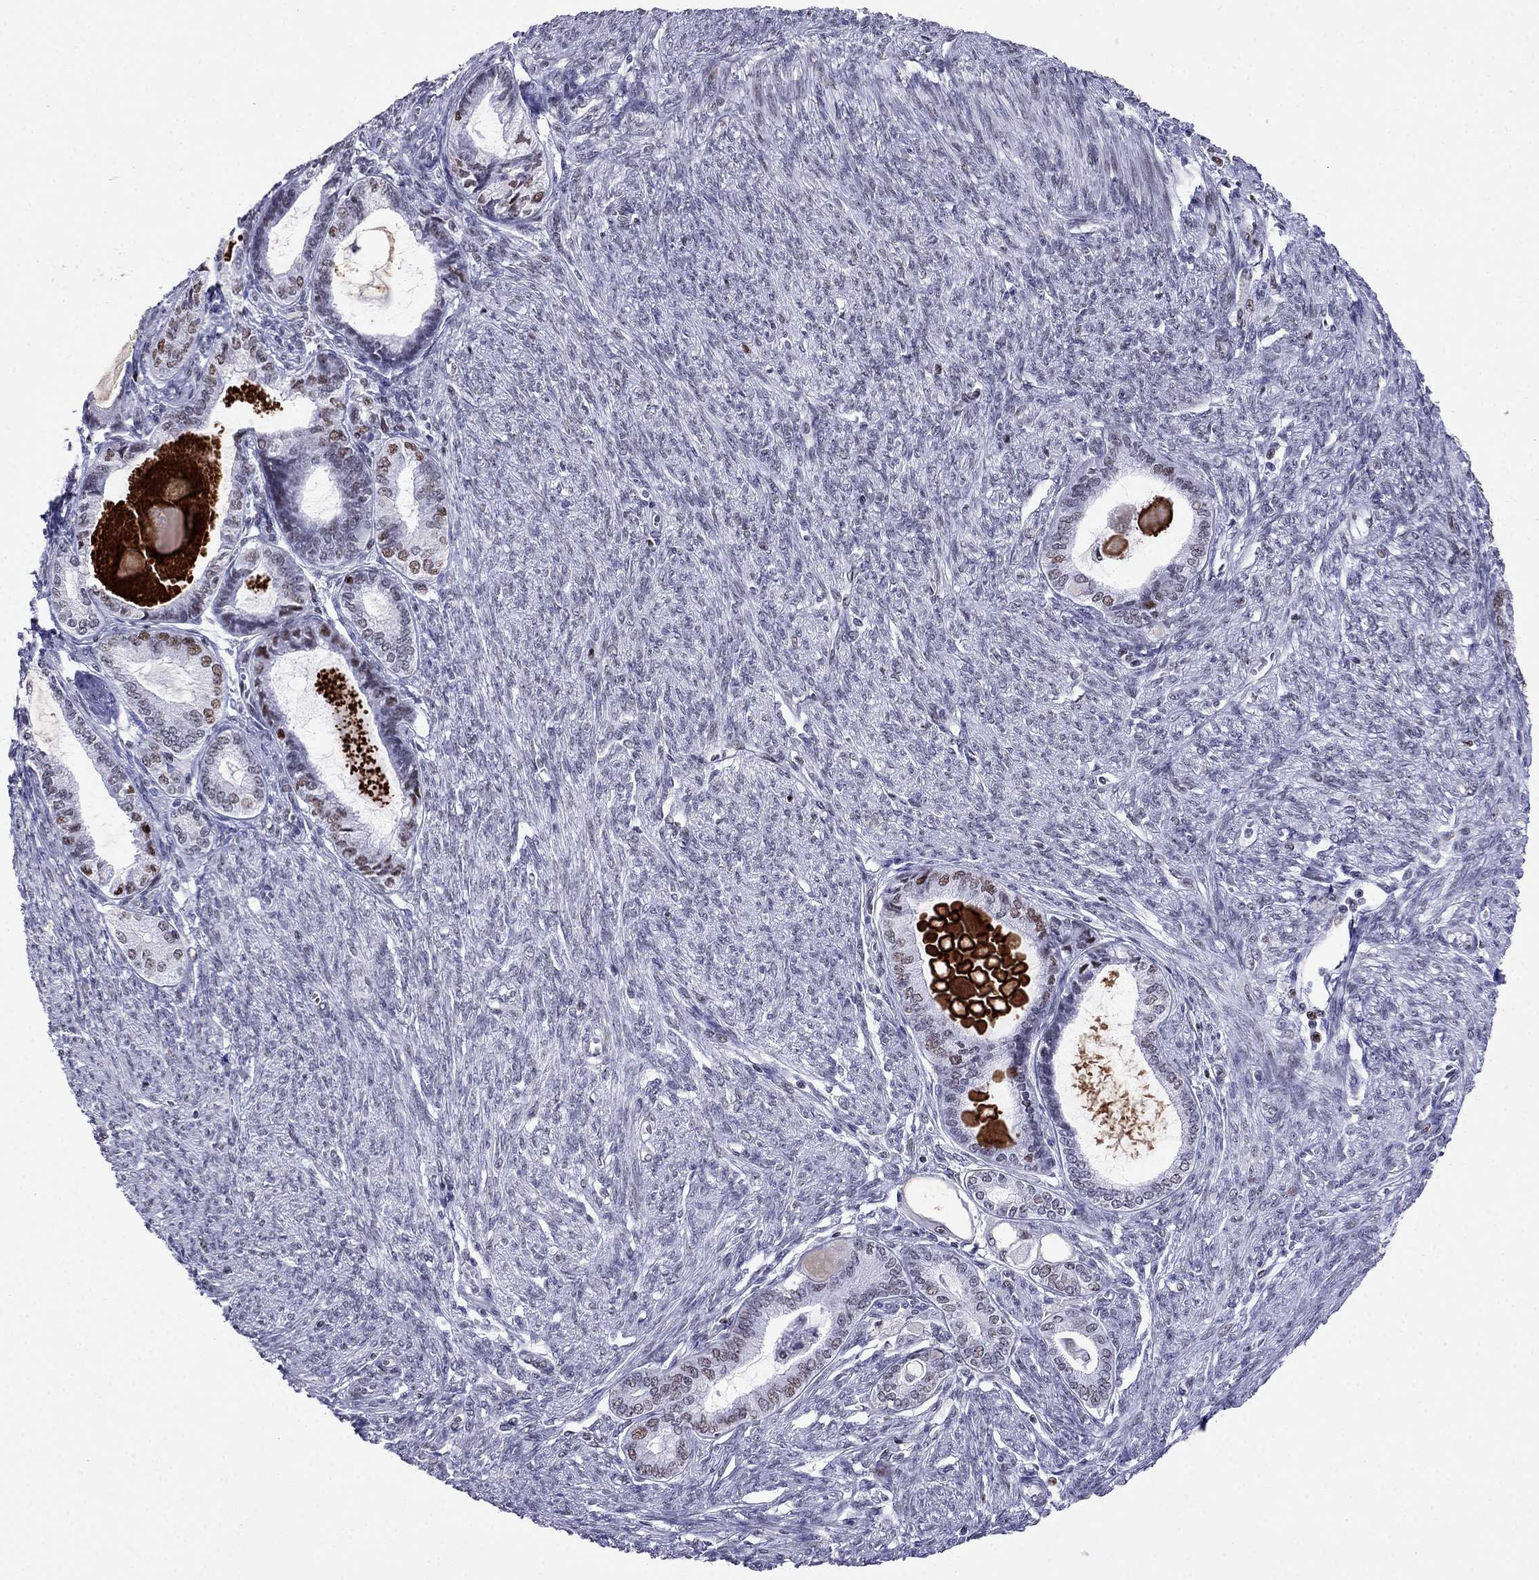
{"staining": {"intensity": "moderate", "quantity": "<25%", "location": "nuclear"}, "tissue": "endometrial cancer", "cell_type": "Tumor cells", "image_type": "cancer", "snomed": [{"axis": "morphology", "description": "Adenocarcinoma, NOS"}, {"axis": "topography", "description": "Endometrium"}], "caption": "This is a micrograph of immunohistochemistry staining of endometrial cancer (adenocarcinoma), which shows moderate staining in the nuclear of tumor cells.", "gene": "PPM1G", "patient": {"sex": "female", "age": 86}}